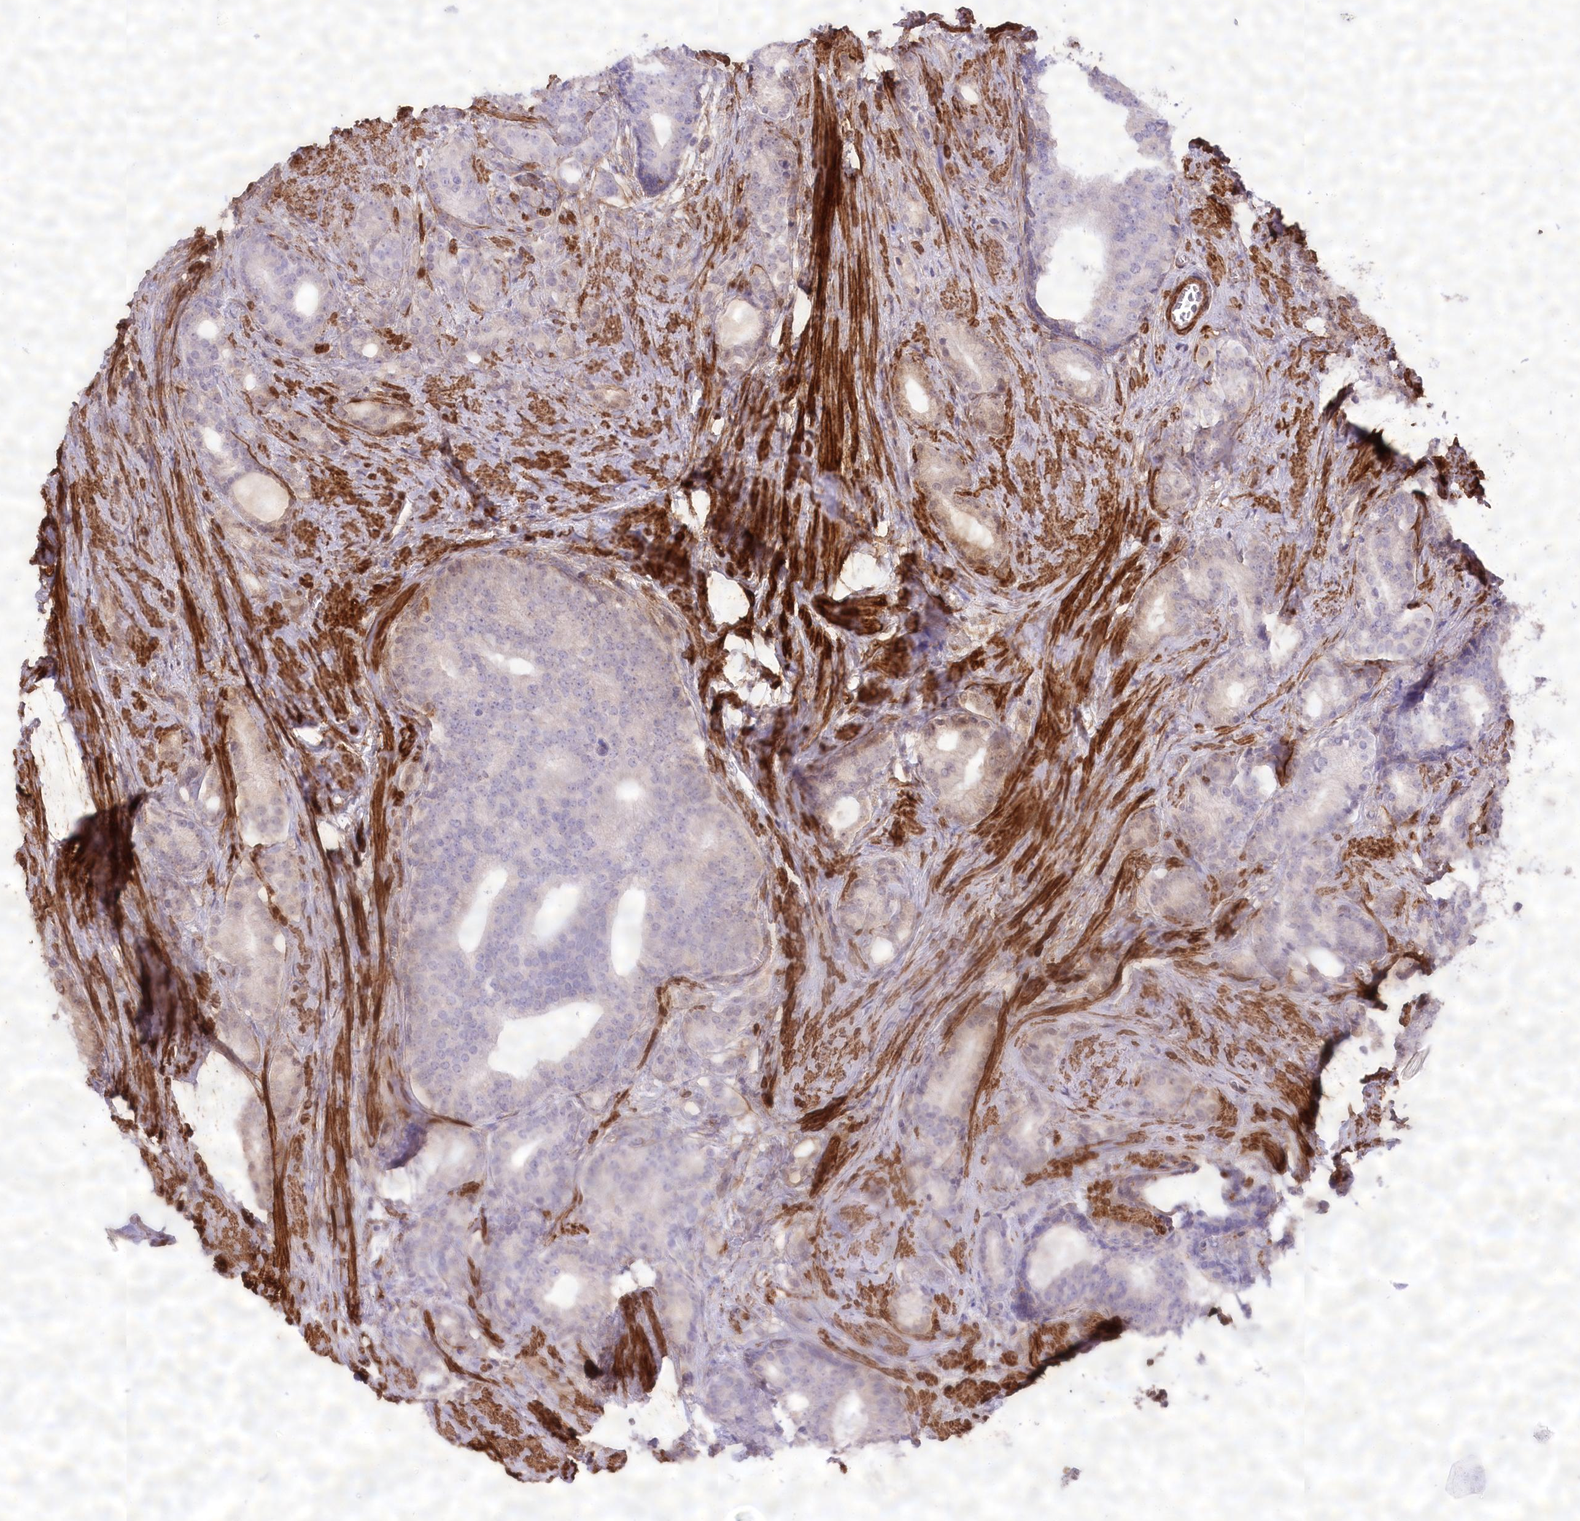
{"staining": {"intensity": "negative", "quantity": "none", "location": "none"}, "tissue": "prostate cancer", "cell_type": "Tumor cells", "image_type": "cancer", "snomed": [{"axis": "morphology", "description": "Adenocarcinoma, Low grade"}, {"axis": "topography", "description": "Prostate"}], "caption": "Adenocarcinoma (low-grade) (prostate) was stained to show a protein in brown. There is no significant staining in tumor cells.", "gene": "SYNPO2", "patient": {"sex": "male", "age": 71}}